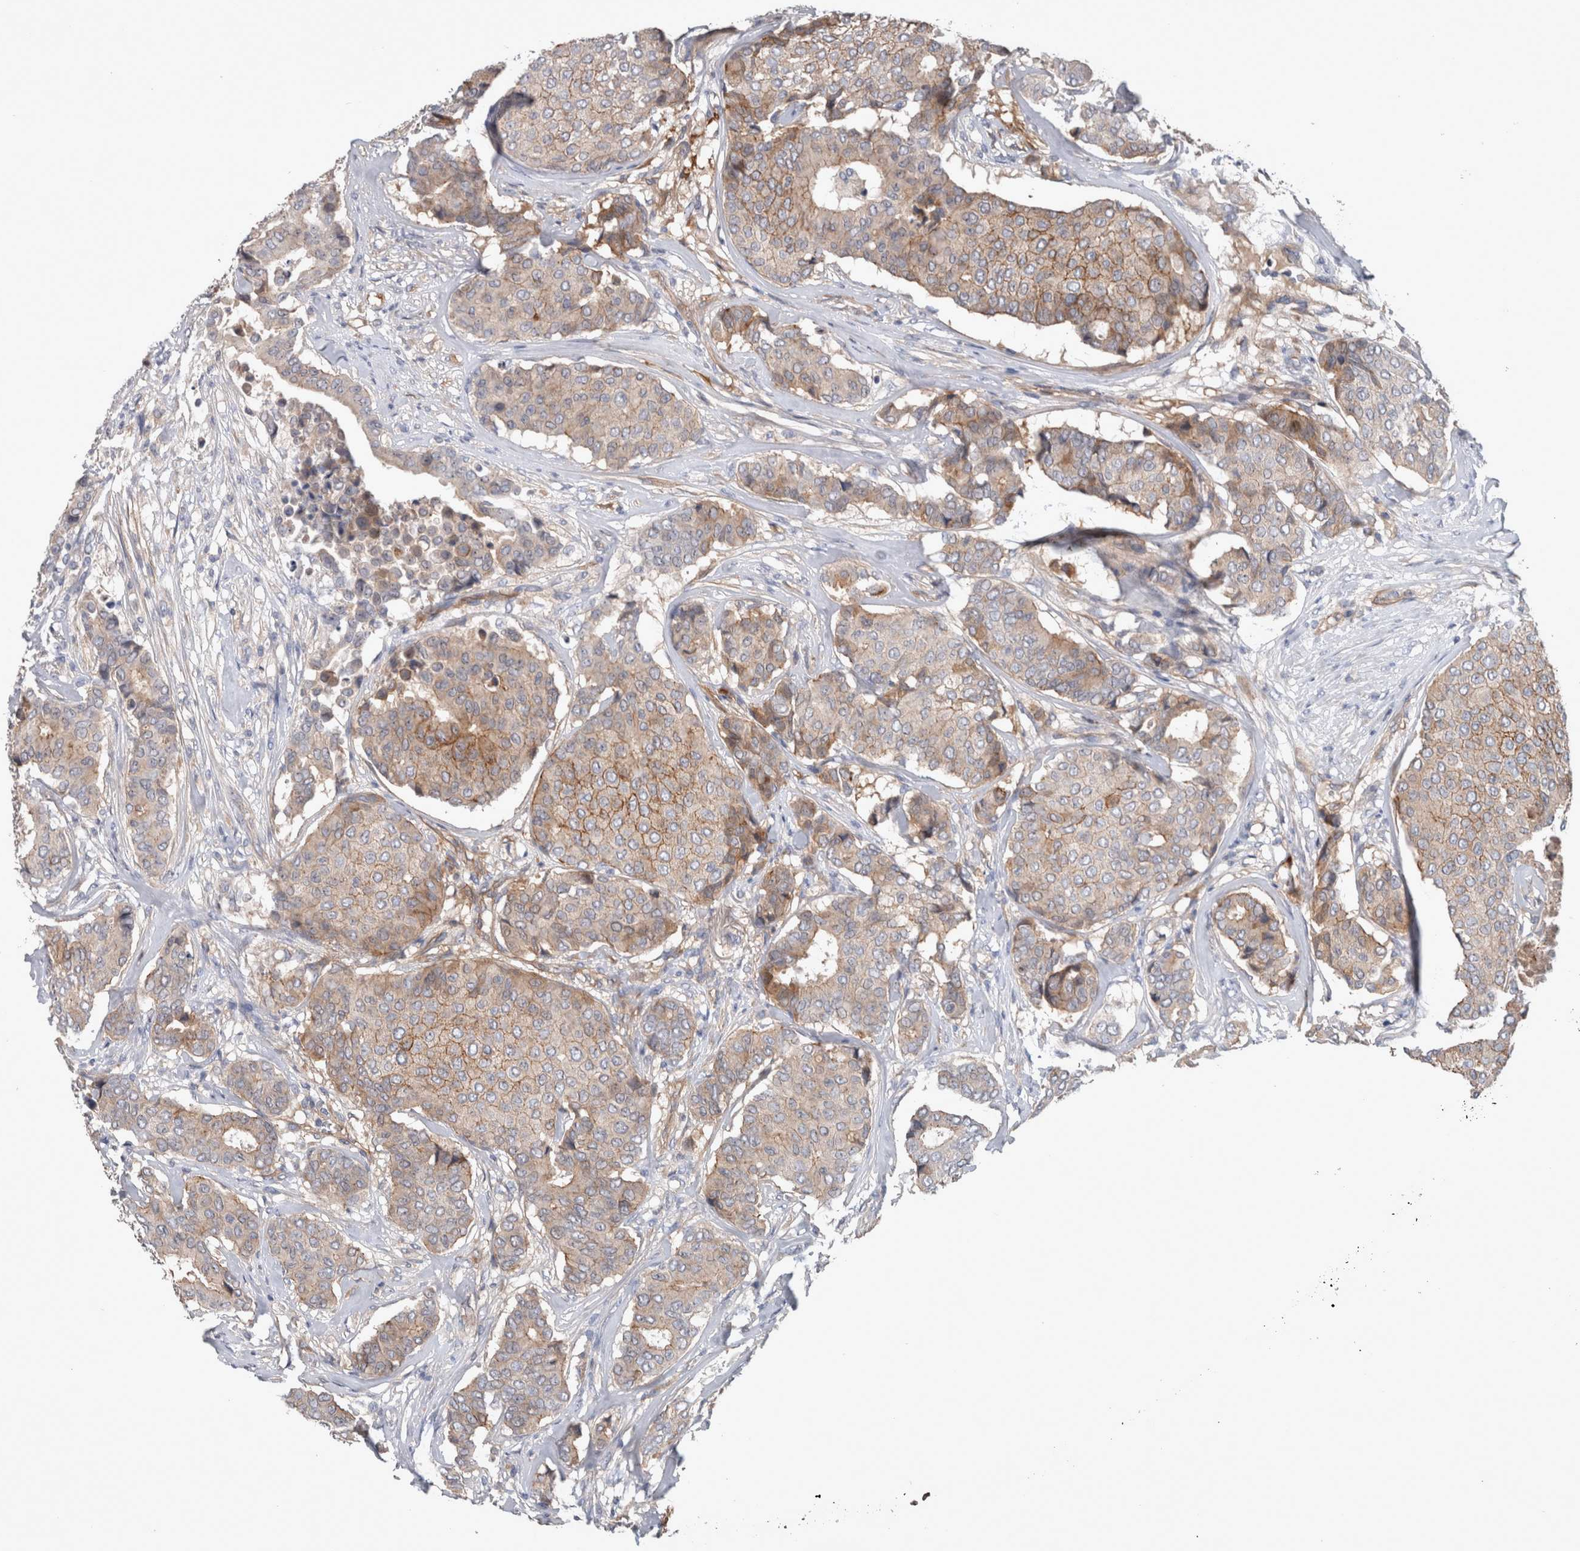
{"staining": {"intensity": "moderate", "quantity": "25%-75%", "location": "cytoplasmic/membranous"}, "tissue": "breast cancer", "cell_type": "Tumor cells", "image_type": "cancer", "snomed": [{"axis": "morphology", "description": "Duct carcinoma"}, {"axis": "topography", "description": "Breast"}], "caption": "Protein staining by immunohistochemistry (IHC) reveals moderate cytoplasmic/membranous positivity in approximately 25%-75% of tumor cells in breast cancer.", "gene": "BCAM", "patient": {"sex": "female", "age": 75}}